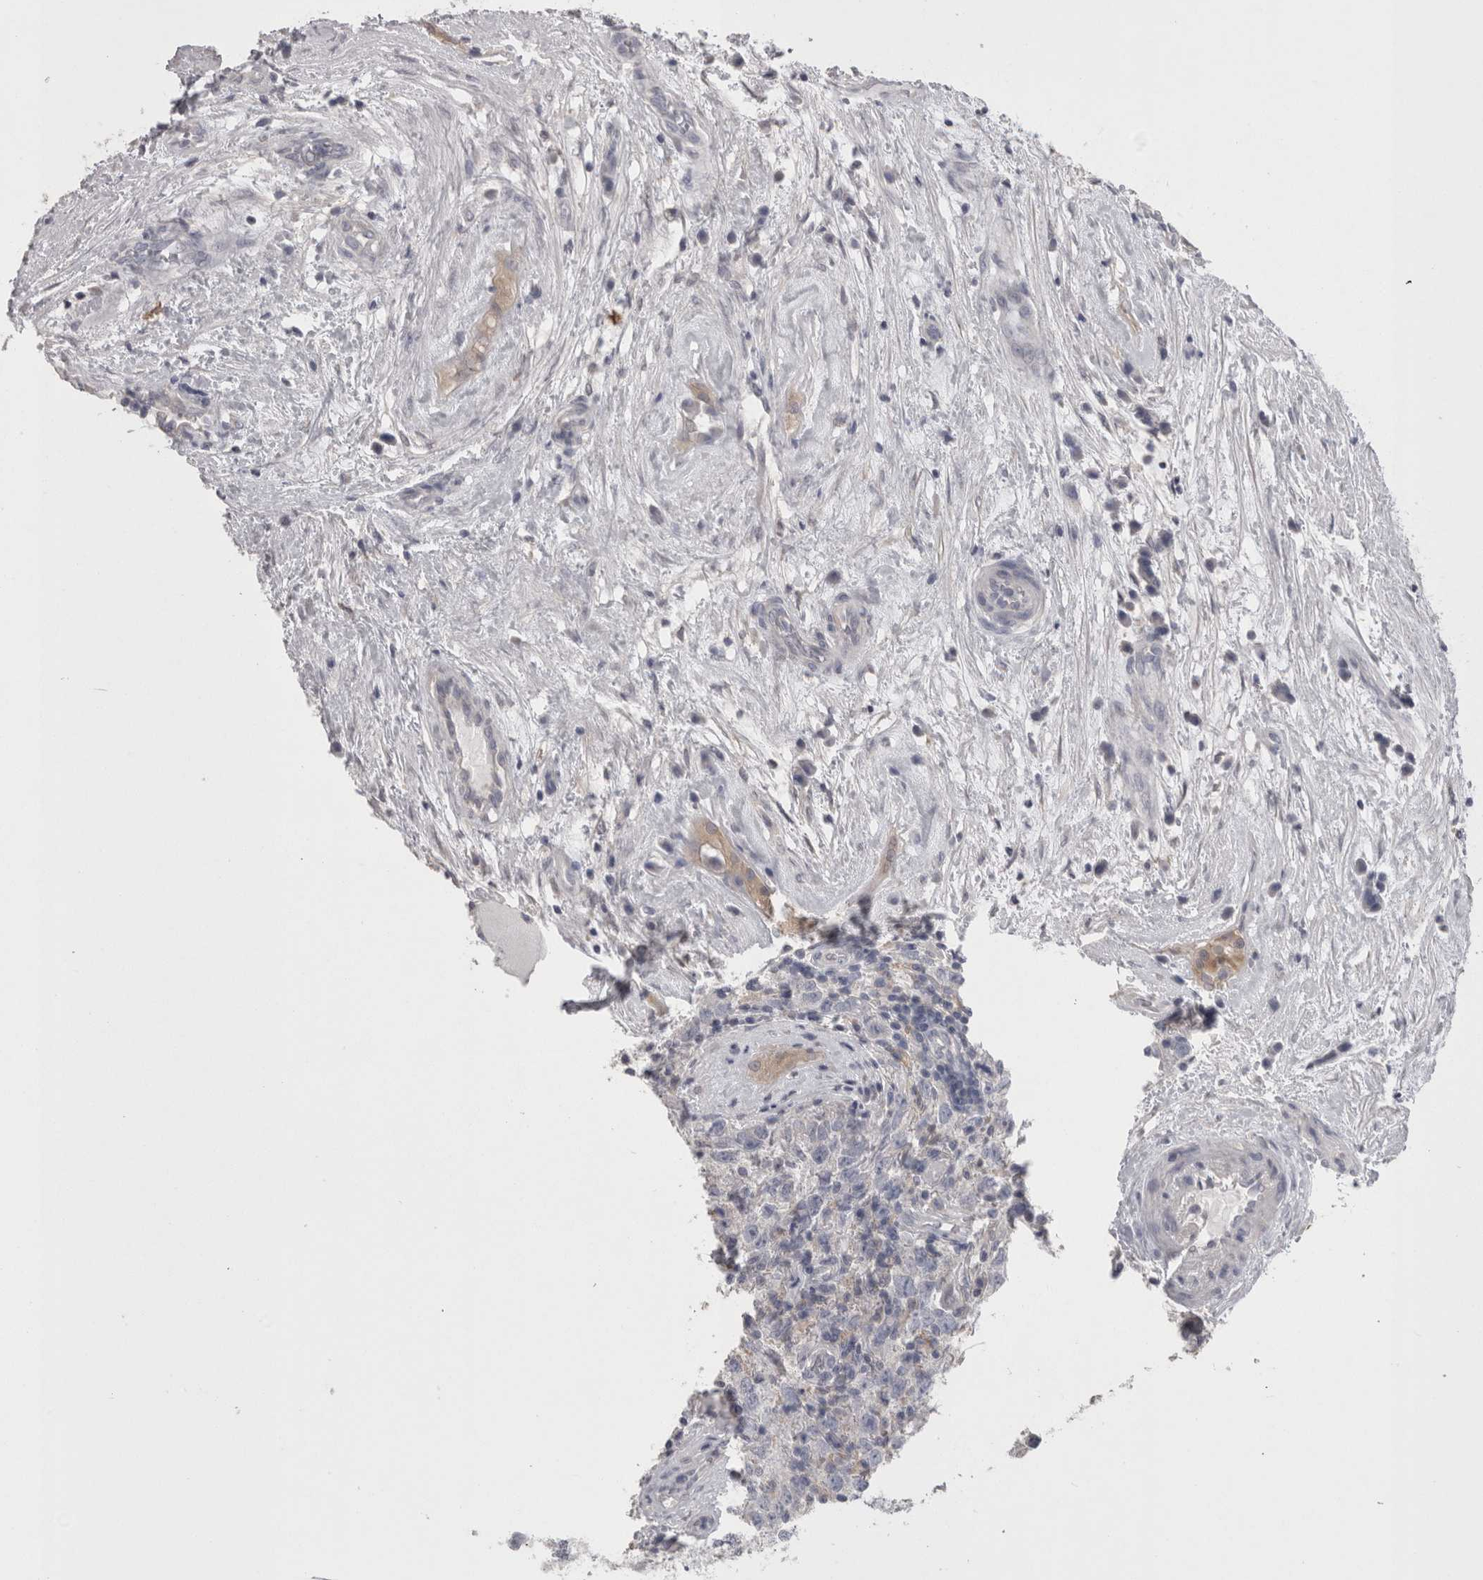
{"staining": {"intensity": "negative", "quantity": "none", "location": "none"}, "tissue": "testis cancer", "cell_type": "Tumor cells", "image_type": "cancer", "snomed": [{"axis": "morphology", "description": "Seminoma, NOS"}, {"axis": "morphology", "description": "Carcinoma, Embryonal, NOS"}, {"axis": "topography", "description": "Testis"}], "caption": "This is a micrograph of IHC staining of embryonal carcinoma (testis), which shows no positivity in tumor cells.", "gene": "CAMK2D", "patient": {"sex": "male", "age": 28}}